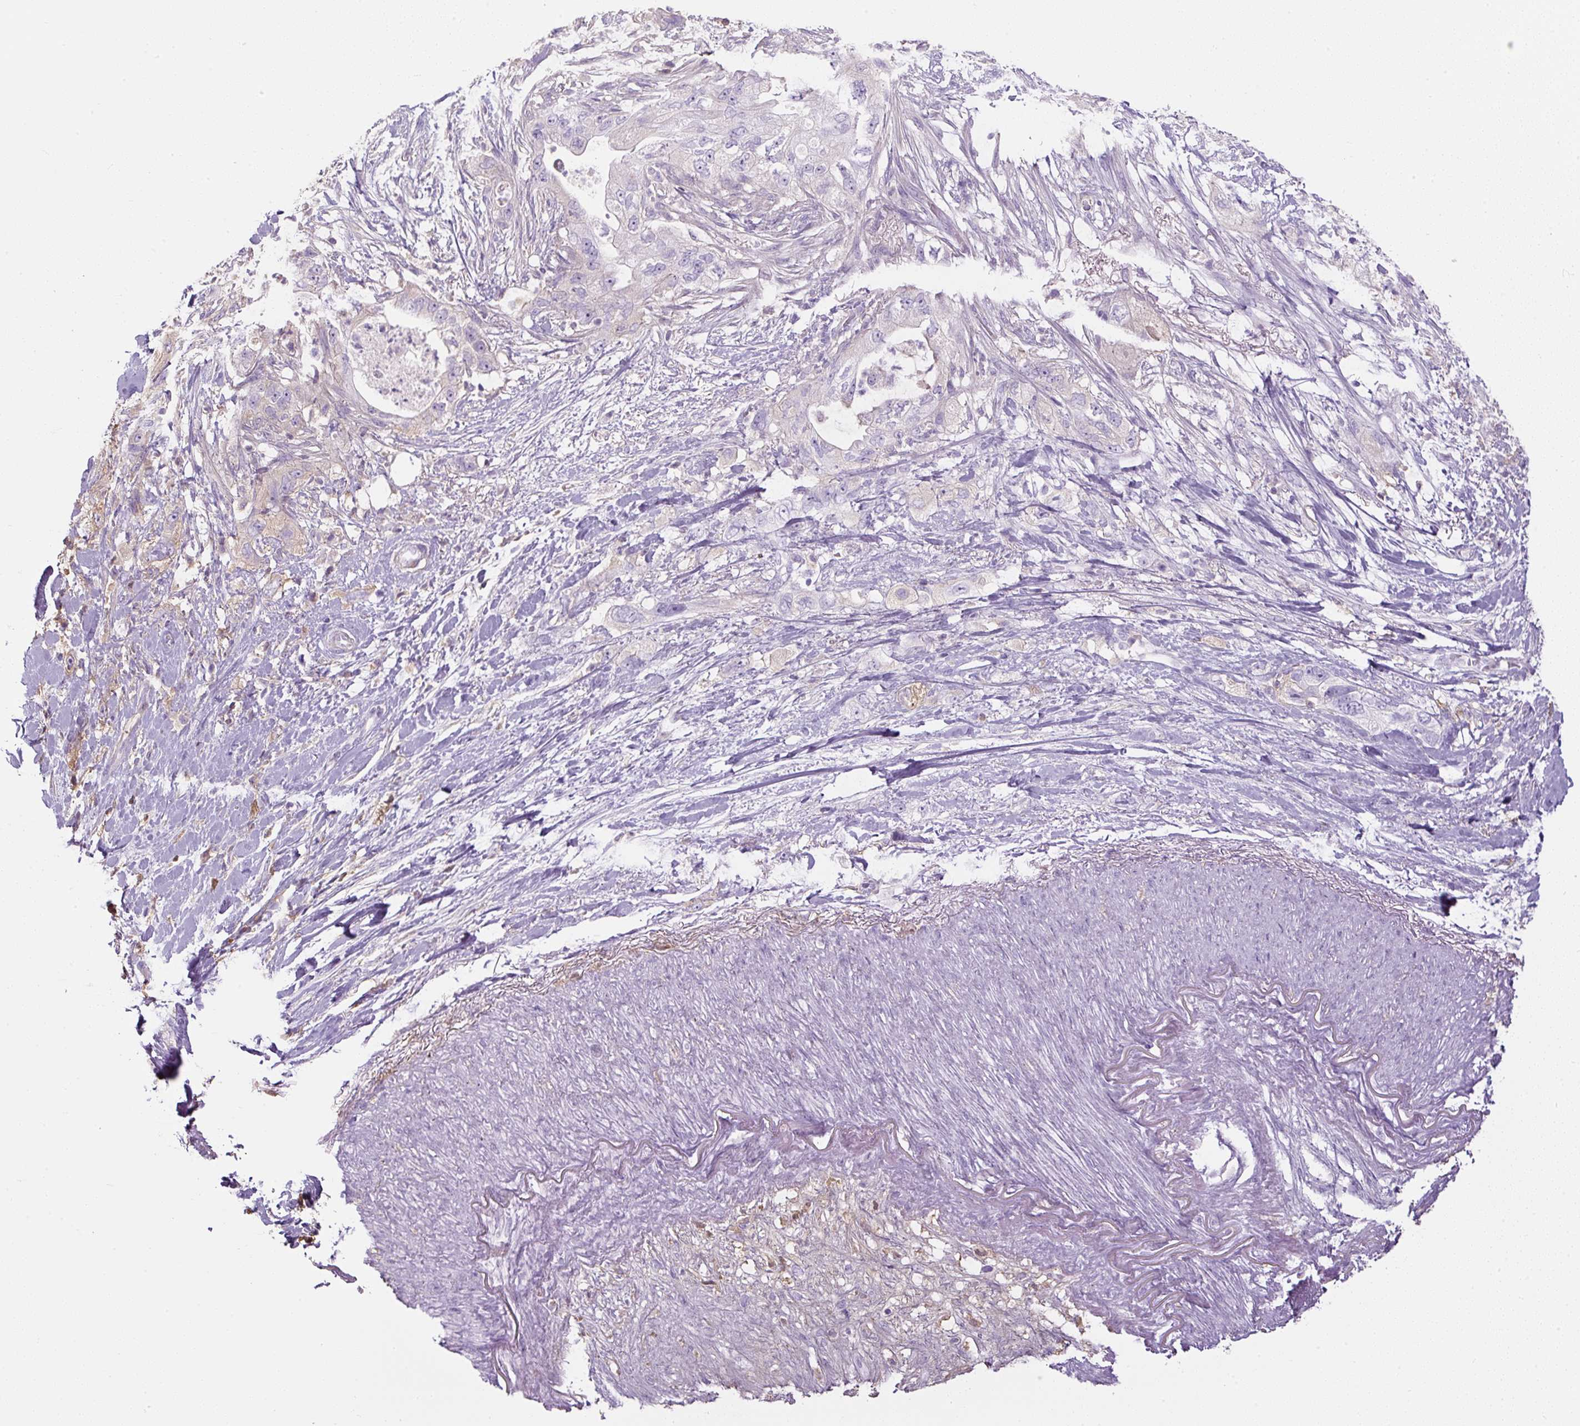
{"staining": {"intensity": "negative", "quantity": "none", "location": "none"}, "tissue": "pancreatic cancer", "cell_type": "Tumor cells", "image_type": "cancer", "snomed": [{"axis": "morphology", "description": "Adenocarcinoma, NOS"}, {"axis": "topography", "description": "Pancreas"}], "caption": "The image displays no staining of tumor cells in pancreatic cancer.", "gene": "APOA1", "patient": {"sex": "female", "age": 73}}